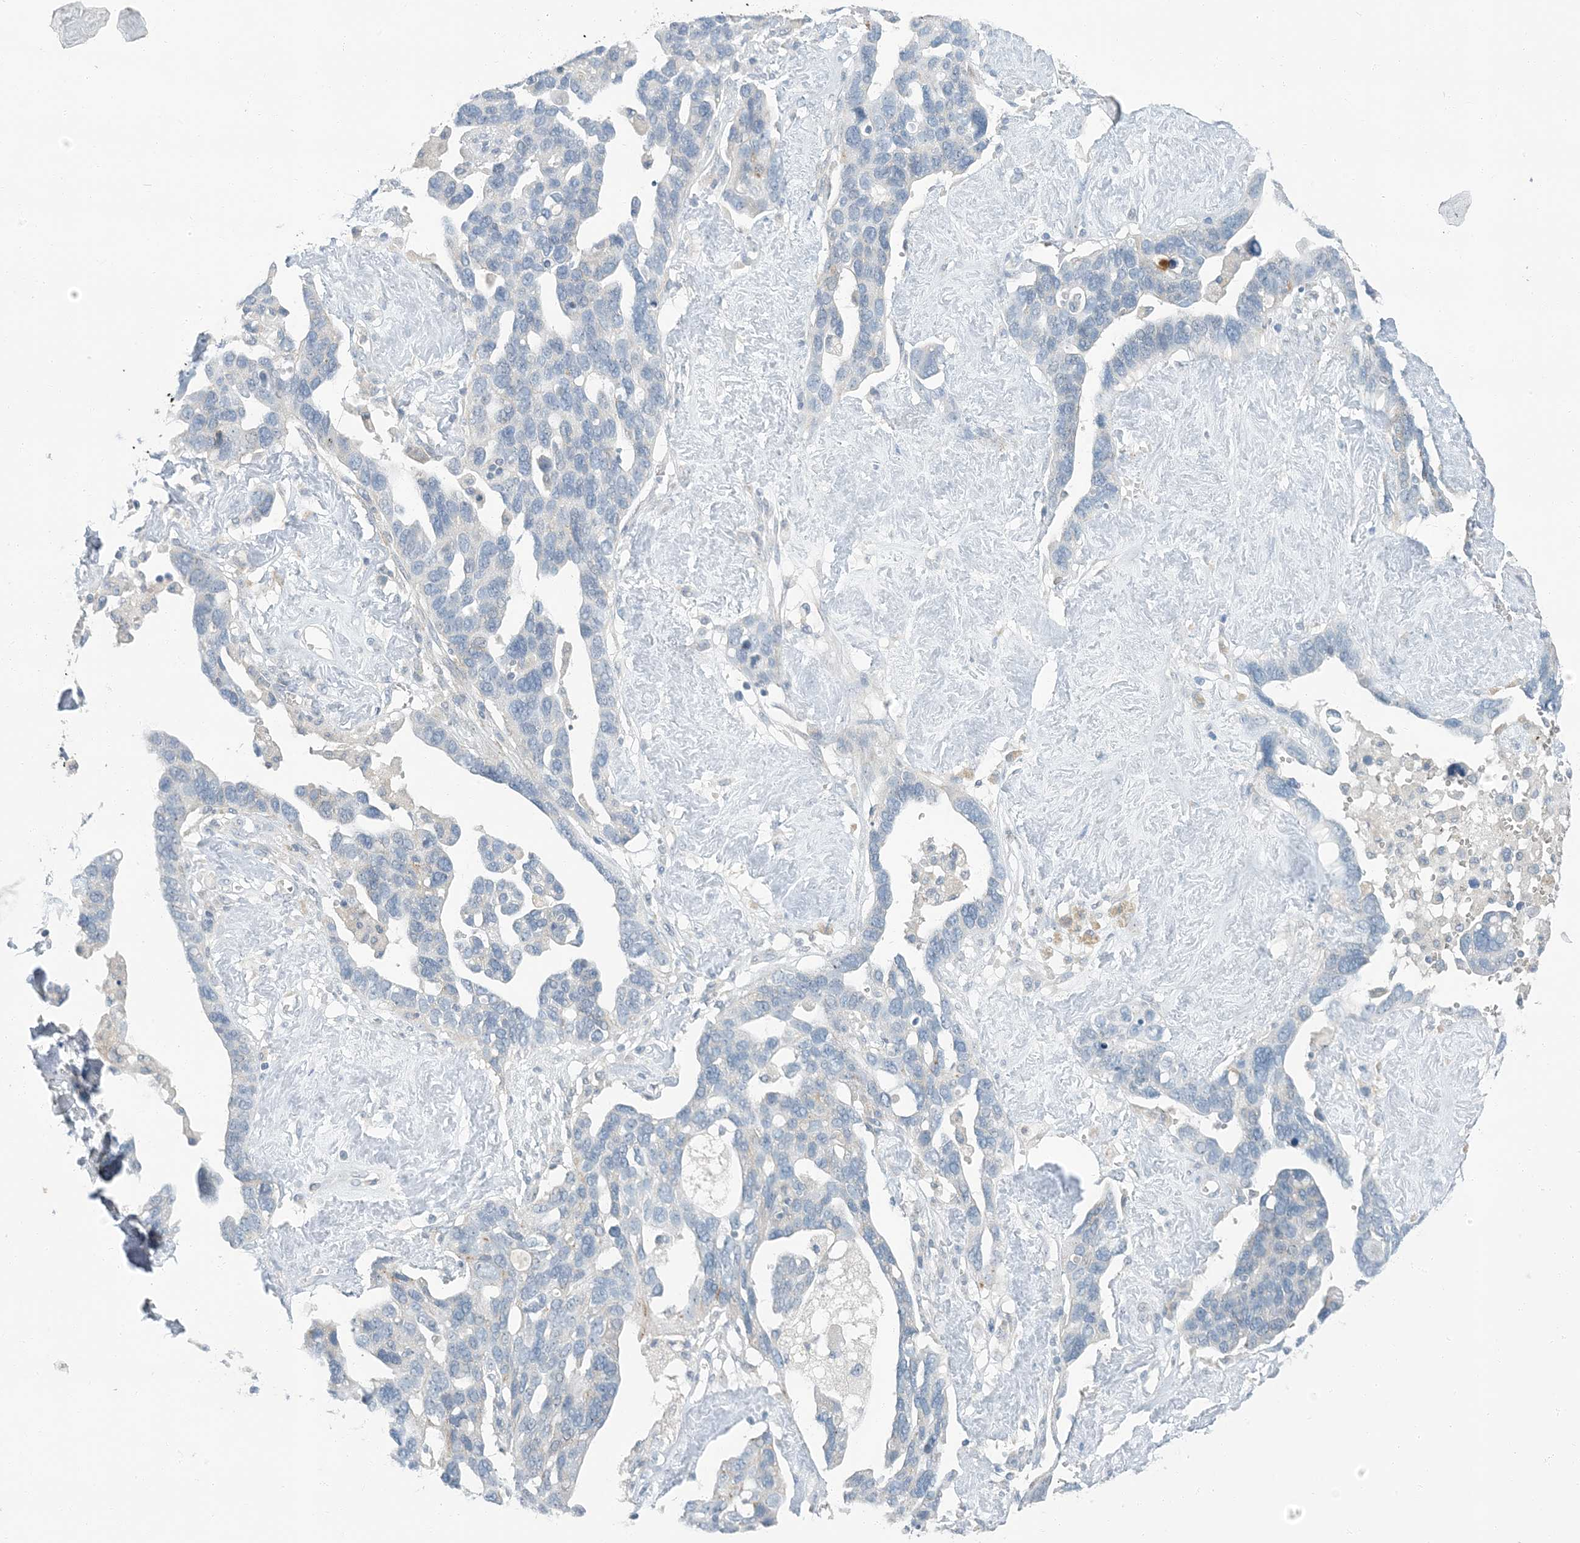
{"staining": {"intensity": "negative", "quantity": "none", "location": "none"}, "tissue": "ovarian cancer", "cell_type": "Tumor cells", "image_type": "cancer", "snomed": [{"axis": "morphology", "description": "Cystadenocarcinoma, serous, NOS"}, {"axis": "topography", "description": "Ovary"}], "caption": "Protein analysis of ovarian cancer (serous cystadenocarcinoma) shows no significant expression in tumor cells. (Immunohistochemistry, brightfield microscopy, high magnification).", "gene": "EPHA4", "patient": {"sex": "female", "age": 54}}